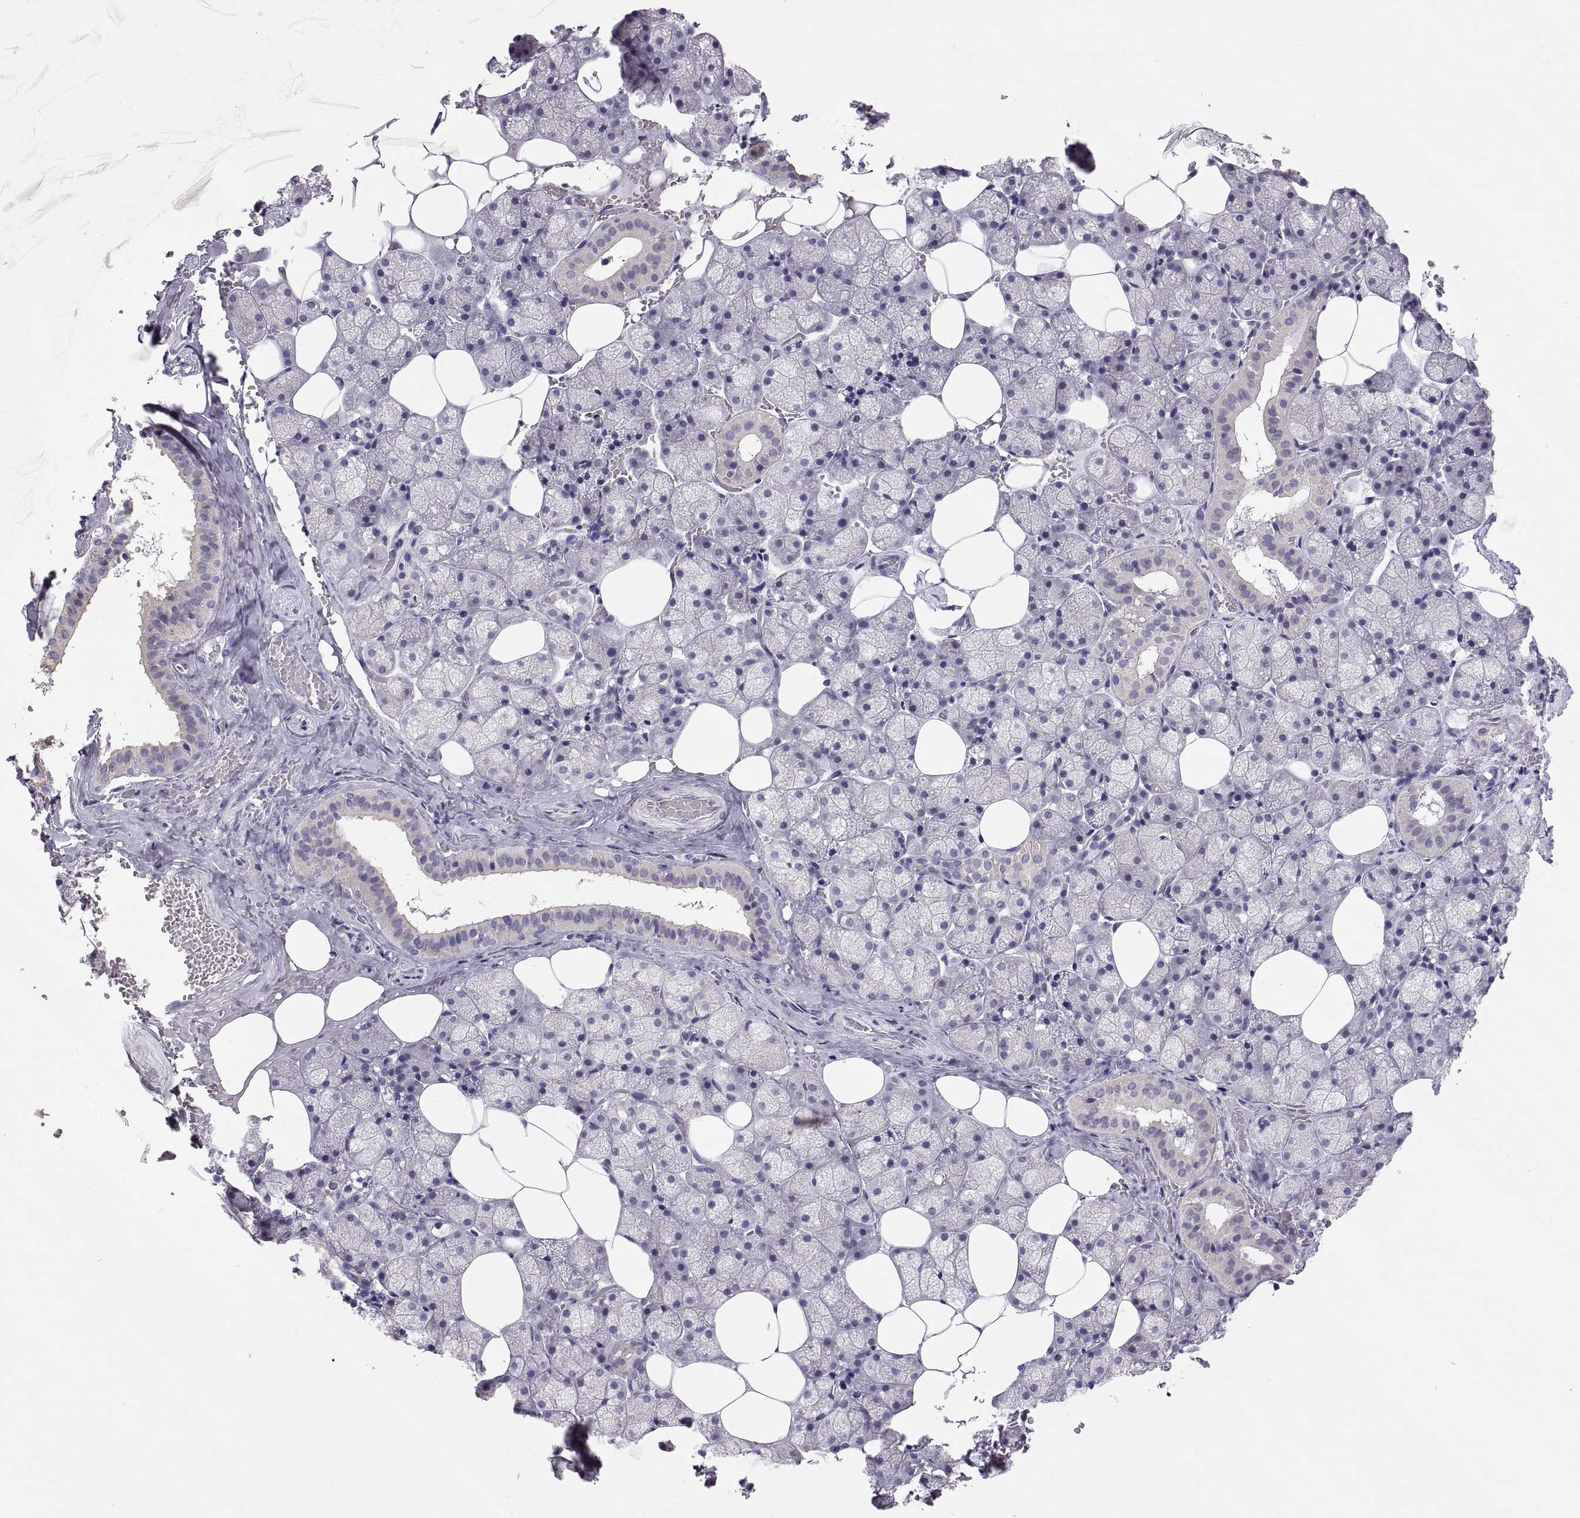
{"staining": {"intensity": "negative", "quantity": "none", "location": "none"}, "tissue": "salivary gland", "cell_type": "Glandular cells", "image_type": "normal", "snomed": [{"axis": "morphology", "description": "Normal tissue, NOS"}, {"axis": "topography", "description": "Salivary gland"}], "caption": "Glandular cells are negative for brown protein staining in benign salivary gland. (Brightfield microscopy of DAB (3,3'-diaminobenzidine) IHC at high magnification).", "gene": "TNNC1", "patient": {"sex": "male", "age": 38}}